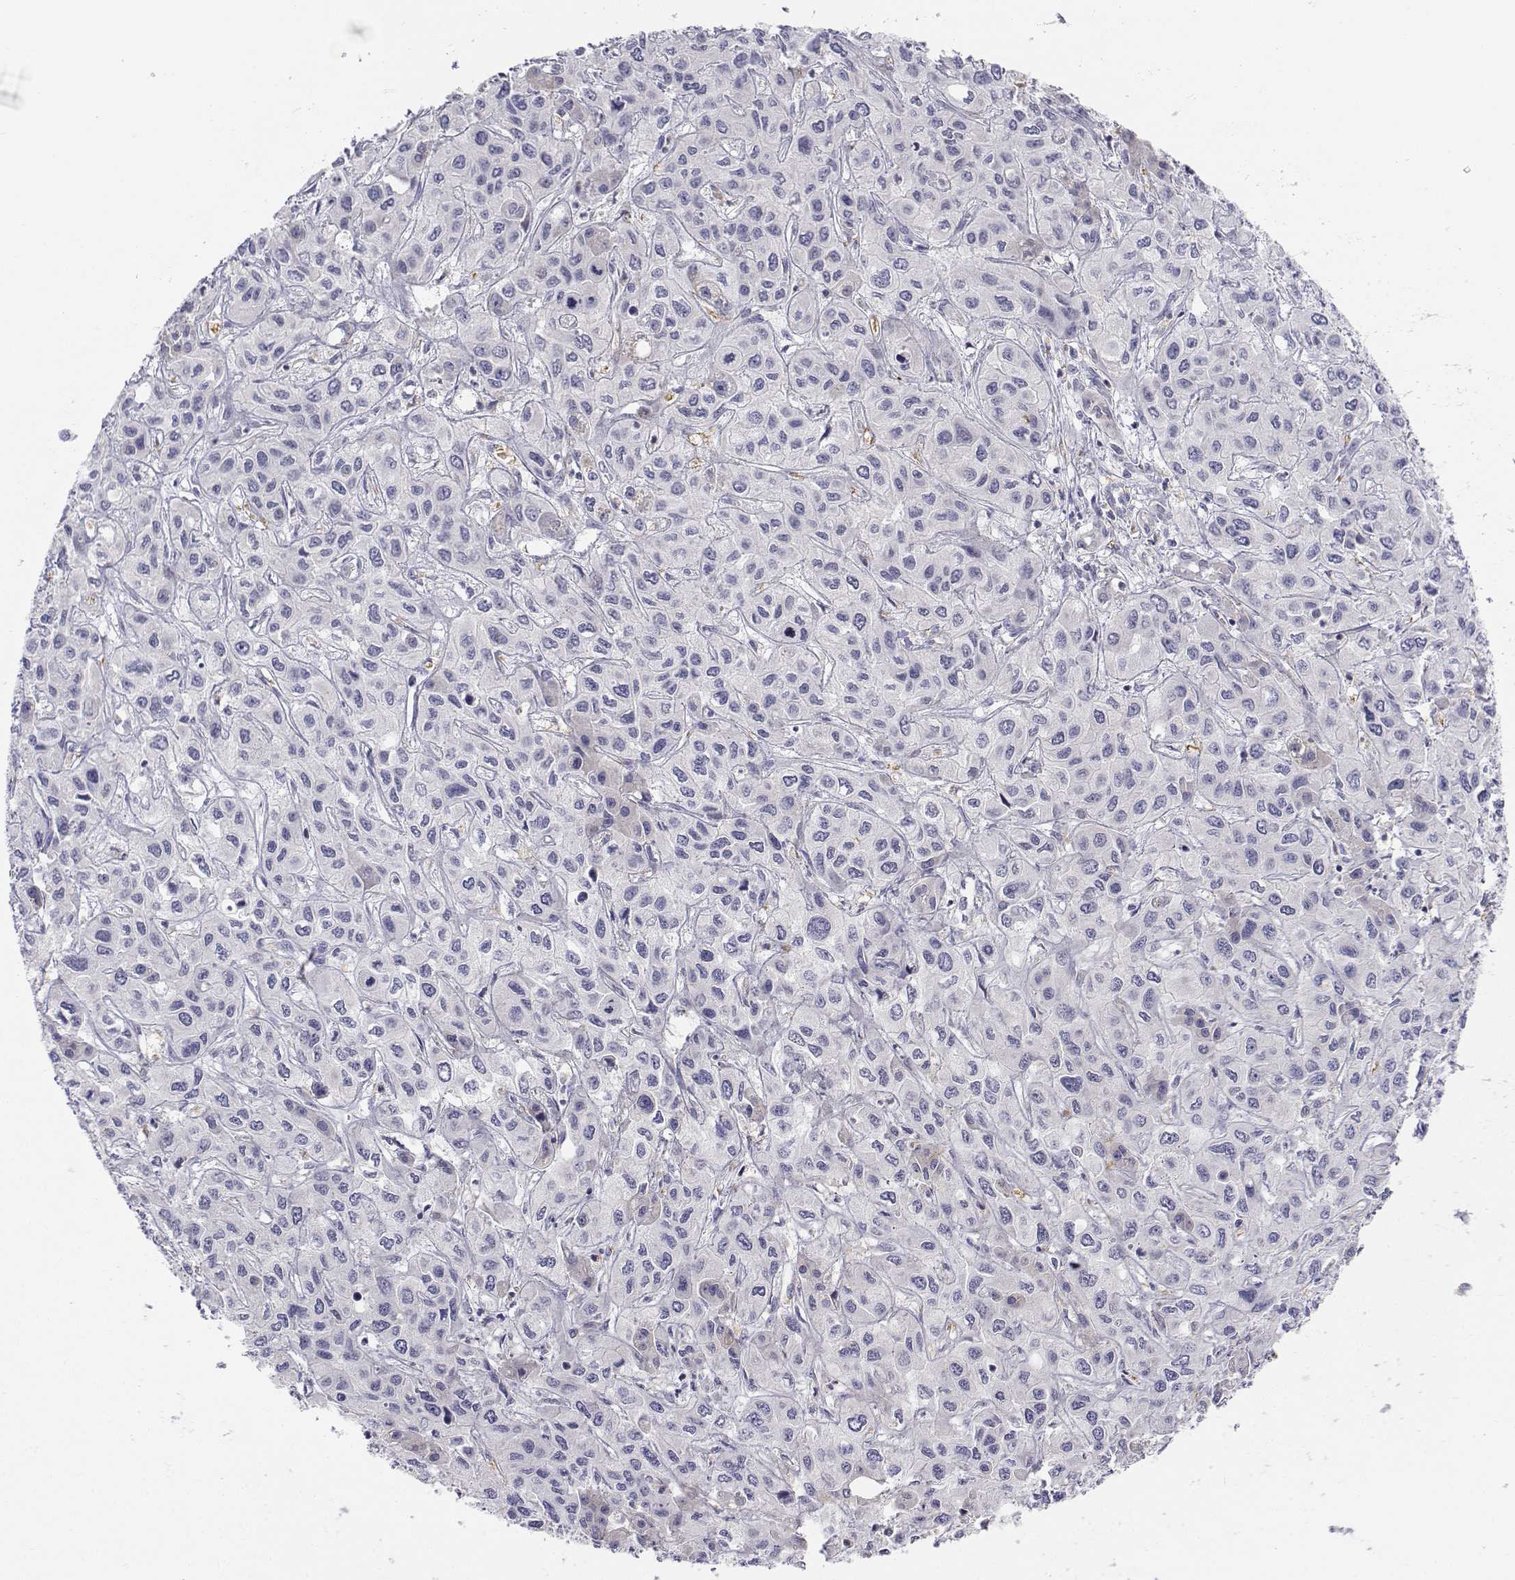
{"staining": {"intensity": "negative", "quantity": "none", "location": "none"}, "tissue": "liver cancer", "cell_type": "Tumor cells", "image_type": "cancer", "snomed": [{"axis": "morphology", "description": "Cholangiocarcinoma"}, {"axis": "topography", "description": "Liver"}], "caption": "The image exhibits no significant staining in tumor cells of liver cholangiocarcinoma. (DAB IHC with hematoxylin counter stain).", "gene": "CADM1", "patient": {"sex": "female", "age": 66}}